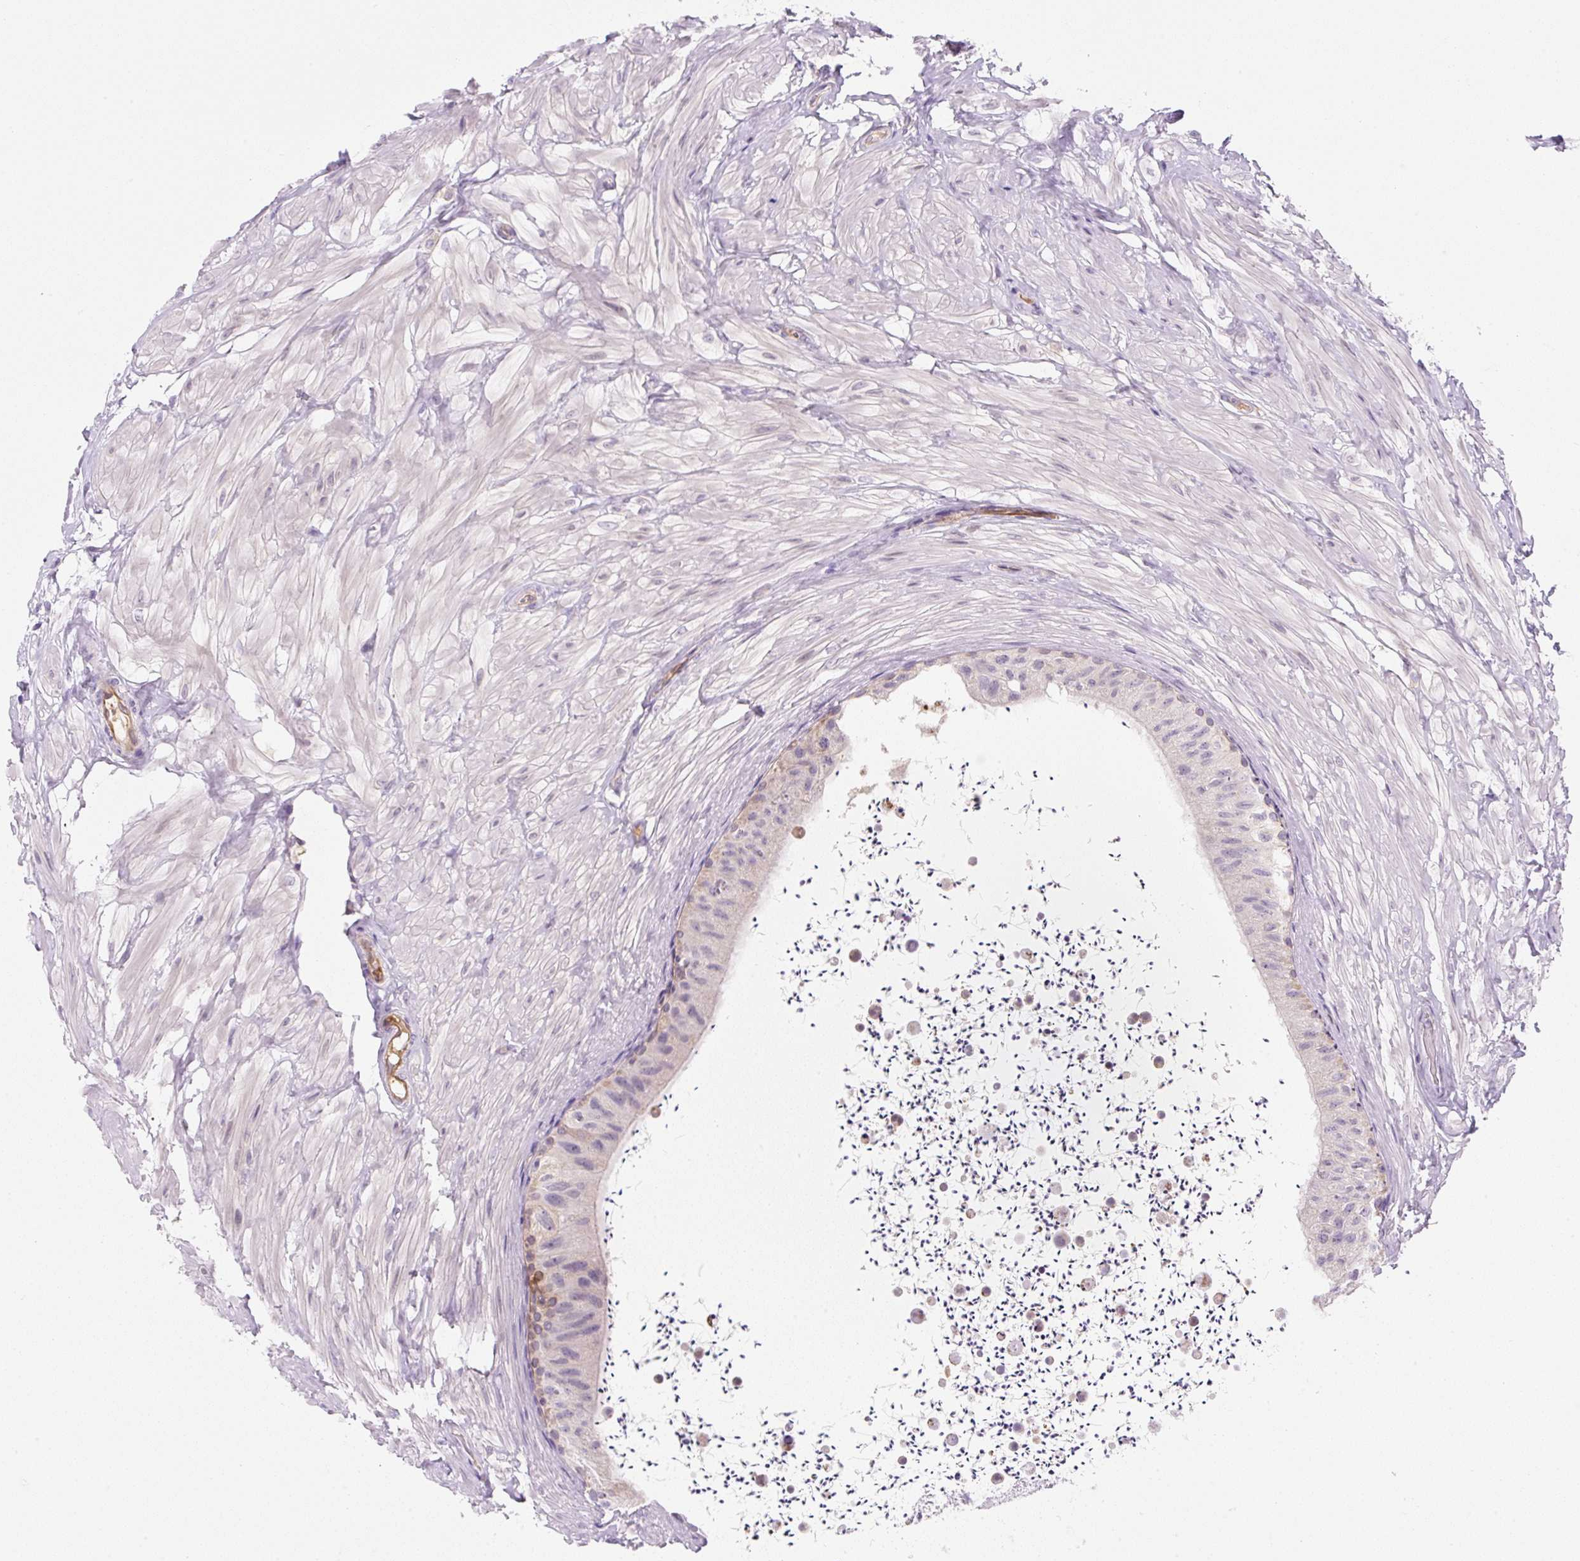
{"staining": {"intensity": "moderate", "quantity": "<25%", "location": "cytoplasmic/membranous"}, "tissue": "epididymis", "cell_type": "Glandular cells", "image_type": "normal", "snomed": [{"axis": "morphology", "description": "Normal tissue, NOS"}, {"axis": "topography", "description": "Epididymis"}, {"axis": "topography", "description": "Peripheral nerve tissue"}], "caption": "A brown stain highlights moderate cytoplasmic/membranous staining of a protein in glandular cells of unremarkable epididymis.", "gene": "OMA1", "patient": {"sex": "male", "age": 32}}